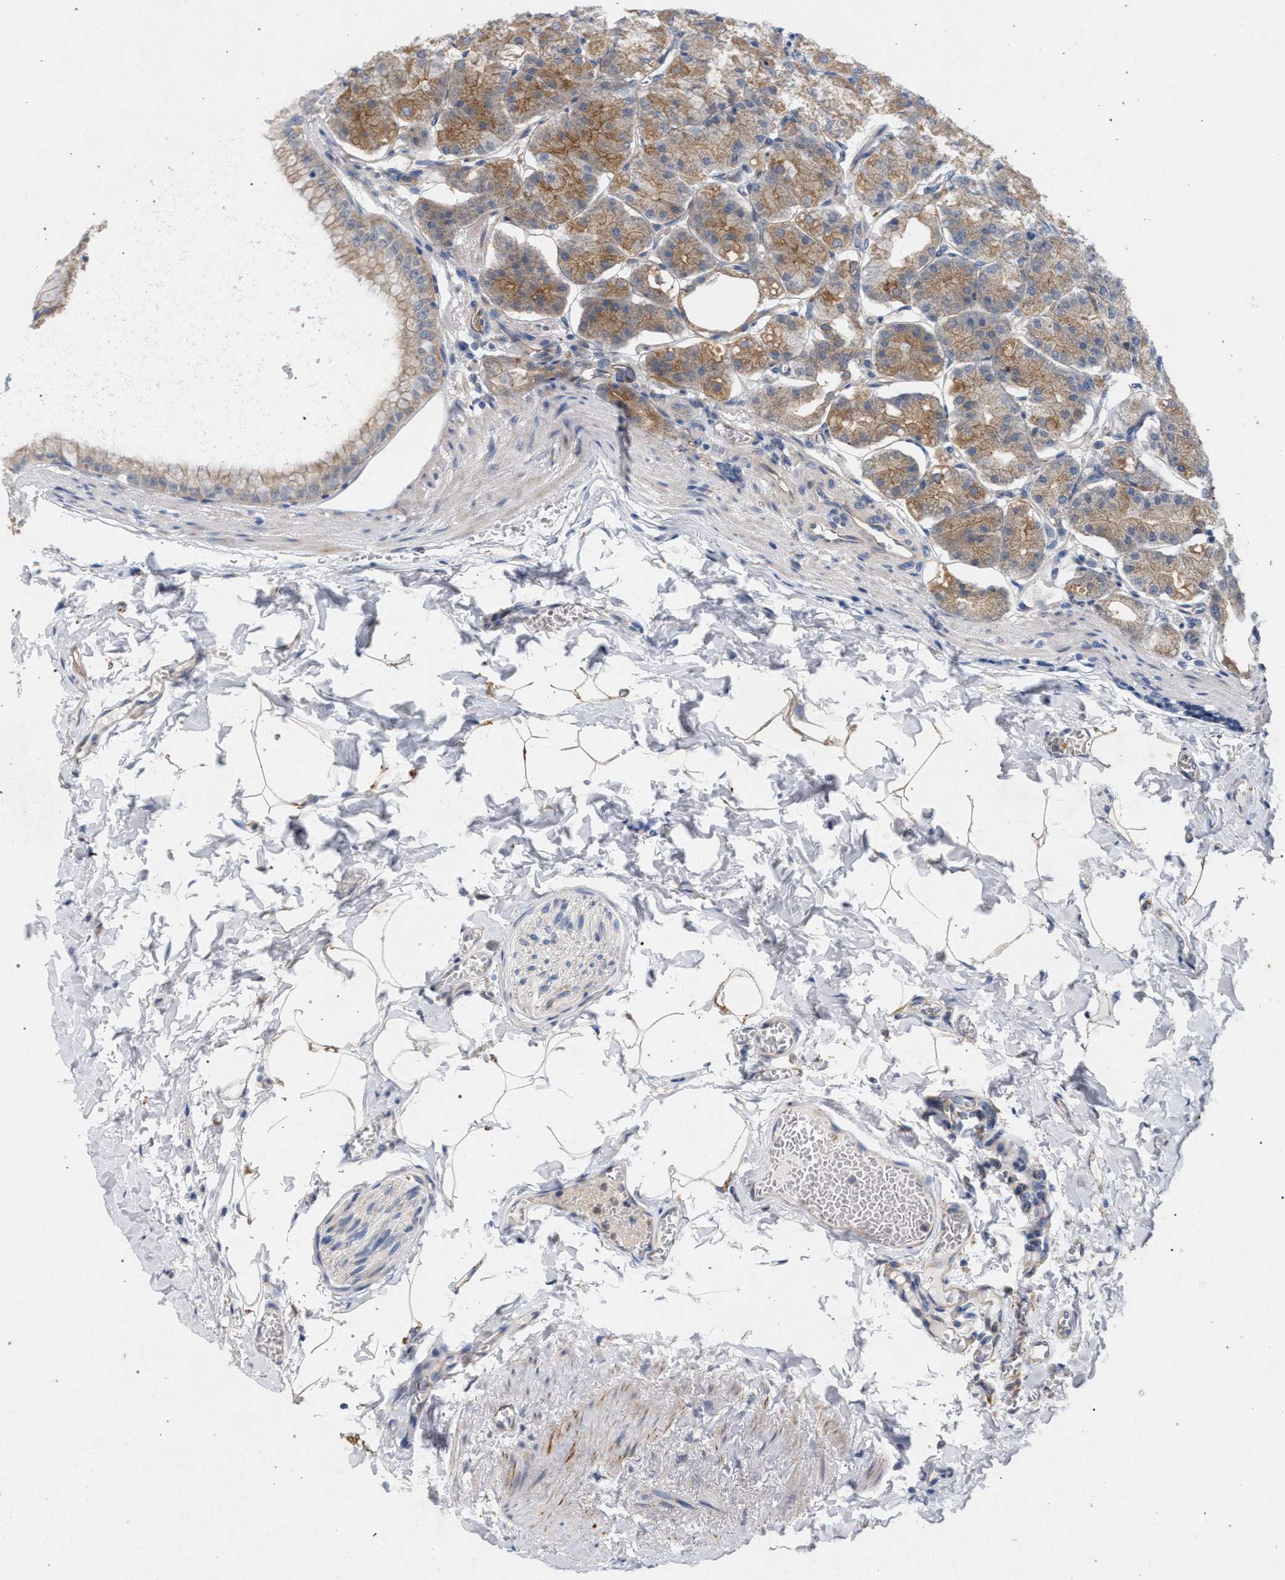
{"staining": {"intensity": "moderate", "quantity": ">75%", "location": "cytoplasmic/membranous"}, "tissue": "stomach", "cell_type": "Glandular cells", "image_type": "normal", "snomed": [{"axis": "morphology", "description": "Normal tissue, NOS"}, {"axis": "topography", "description": "Stomach, lower"}], "caption": "The micrograph displays a brown stain indicating the presence of a protein in the cytoplasmic/membranous of glandular cells in stomach. (DAB IHC, brown staining for protein, blue staining for nuclei).", "gene": "MAMDC2", "patient": {"sex": "male", "age": 71}}